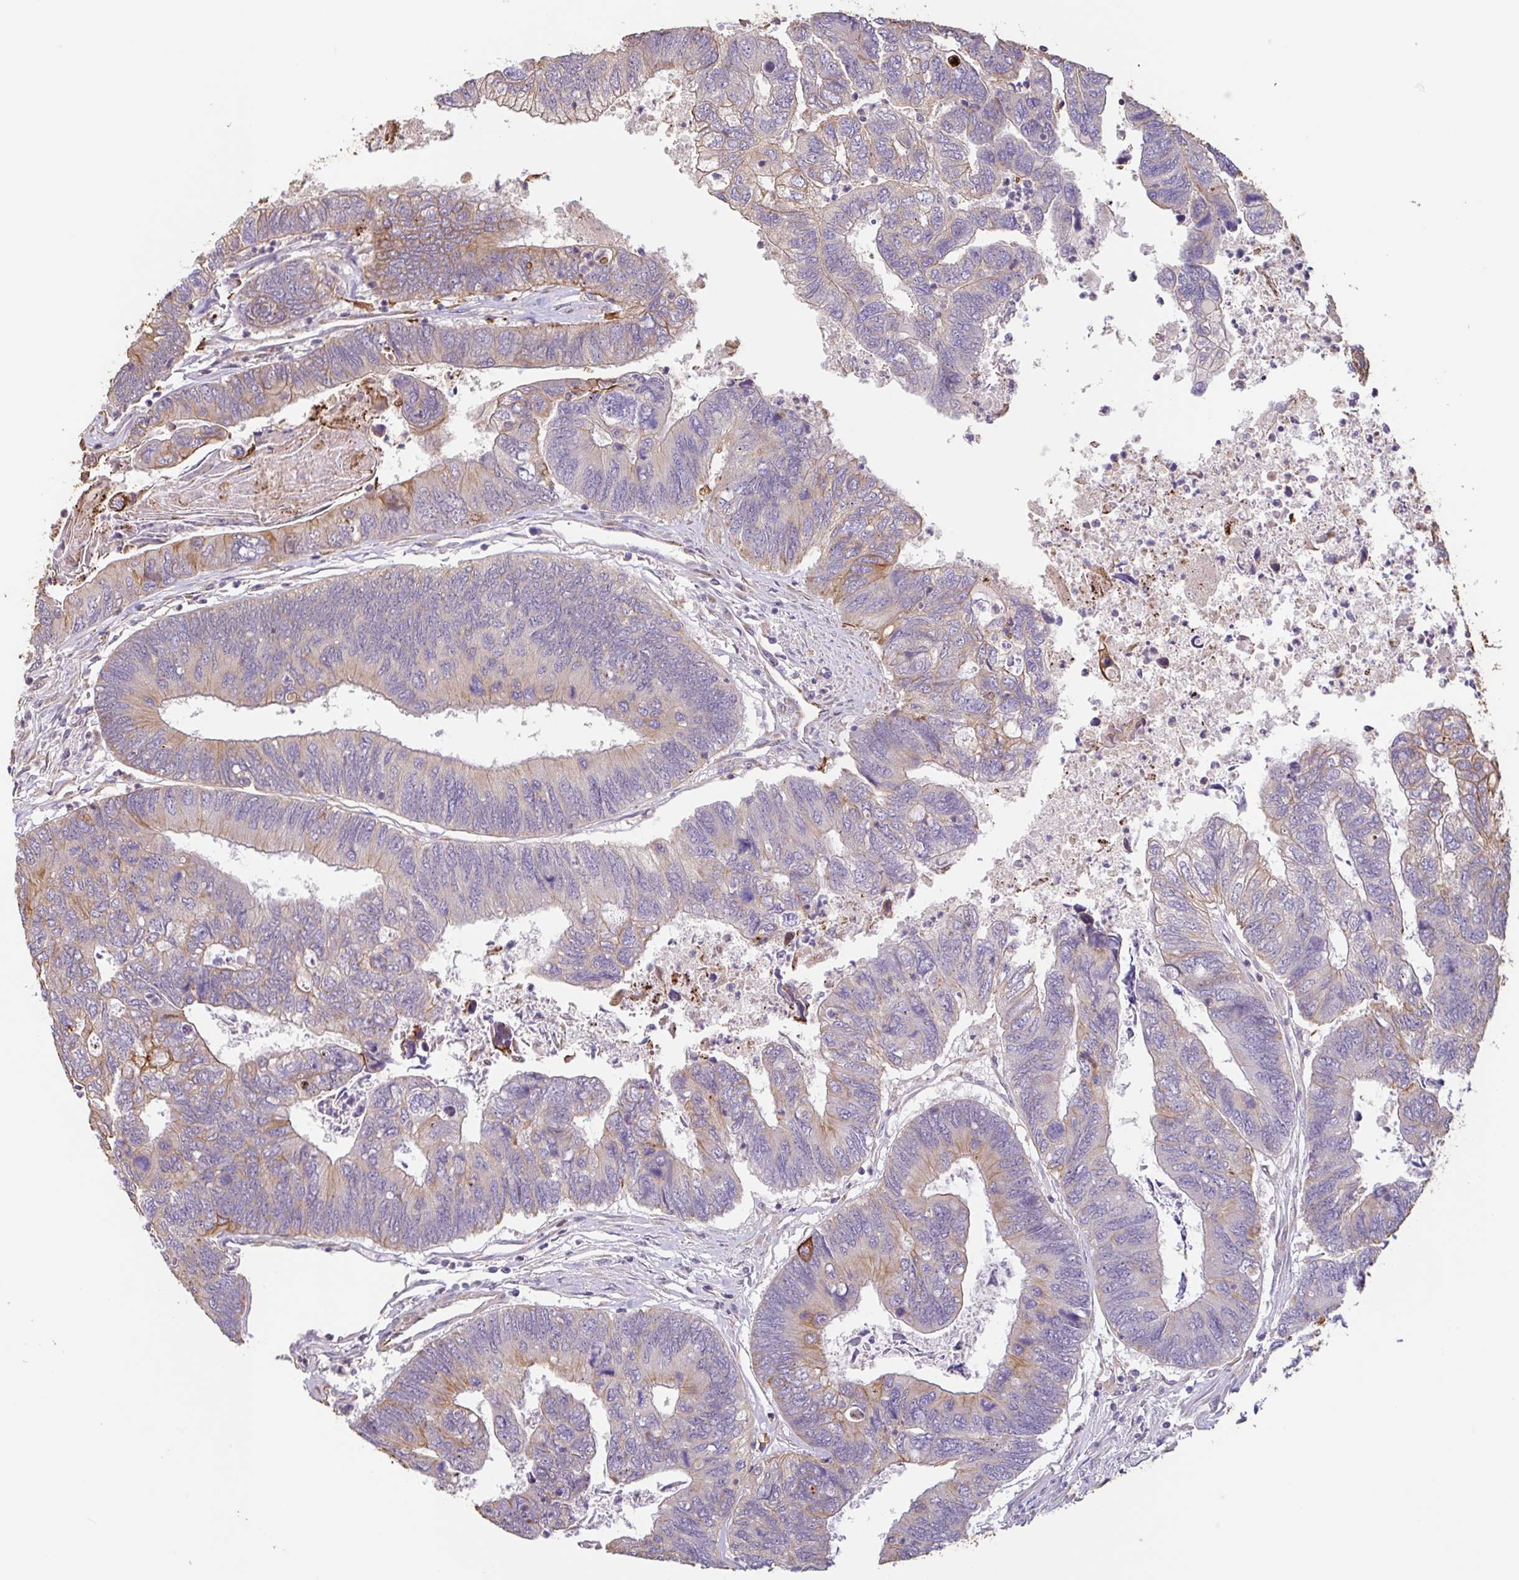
{"staining": {"intensity": "moderate", "quantity": "<25%", "location": "cytoplasmic/membranous"}, "tissue": "colorectal cancer", "cell_type": "Tumor cells", "image_type": "cancer", "snomed": [{"axis": "morphology", "description": "Adenocarcinoma, NOS"}, {"axis": "topography", "description": "Colon"}], "caption": "Brown immunohistochemical staining in human colorectal cancer exhibits moderate cytoplasmic/membranous positivity in approximately <25% of tumor cells.", "gene": "ZNF790", "patient": {"sex": "female", "age": 67}}